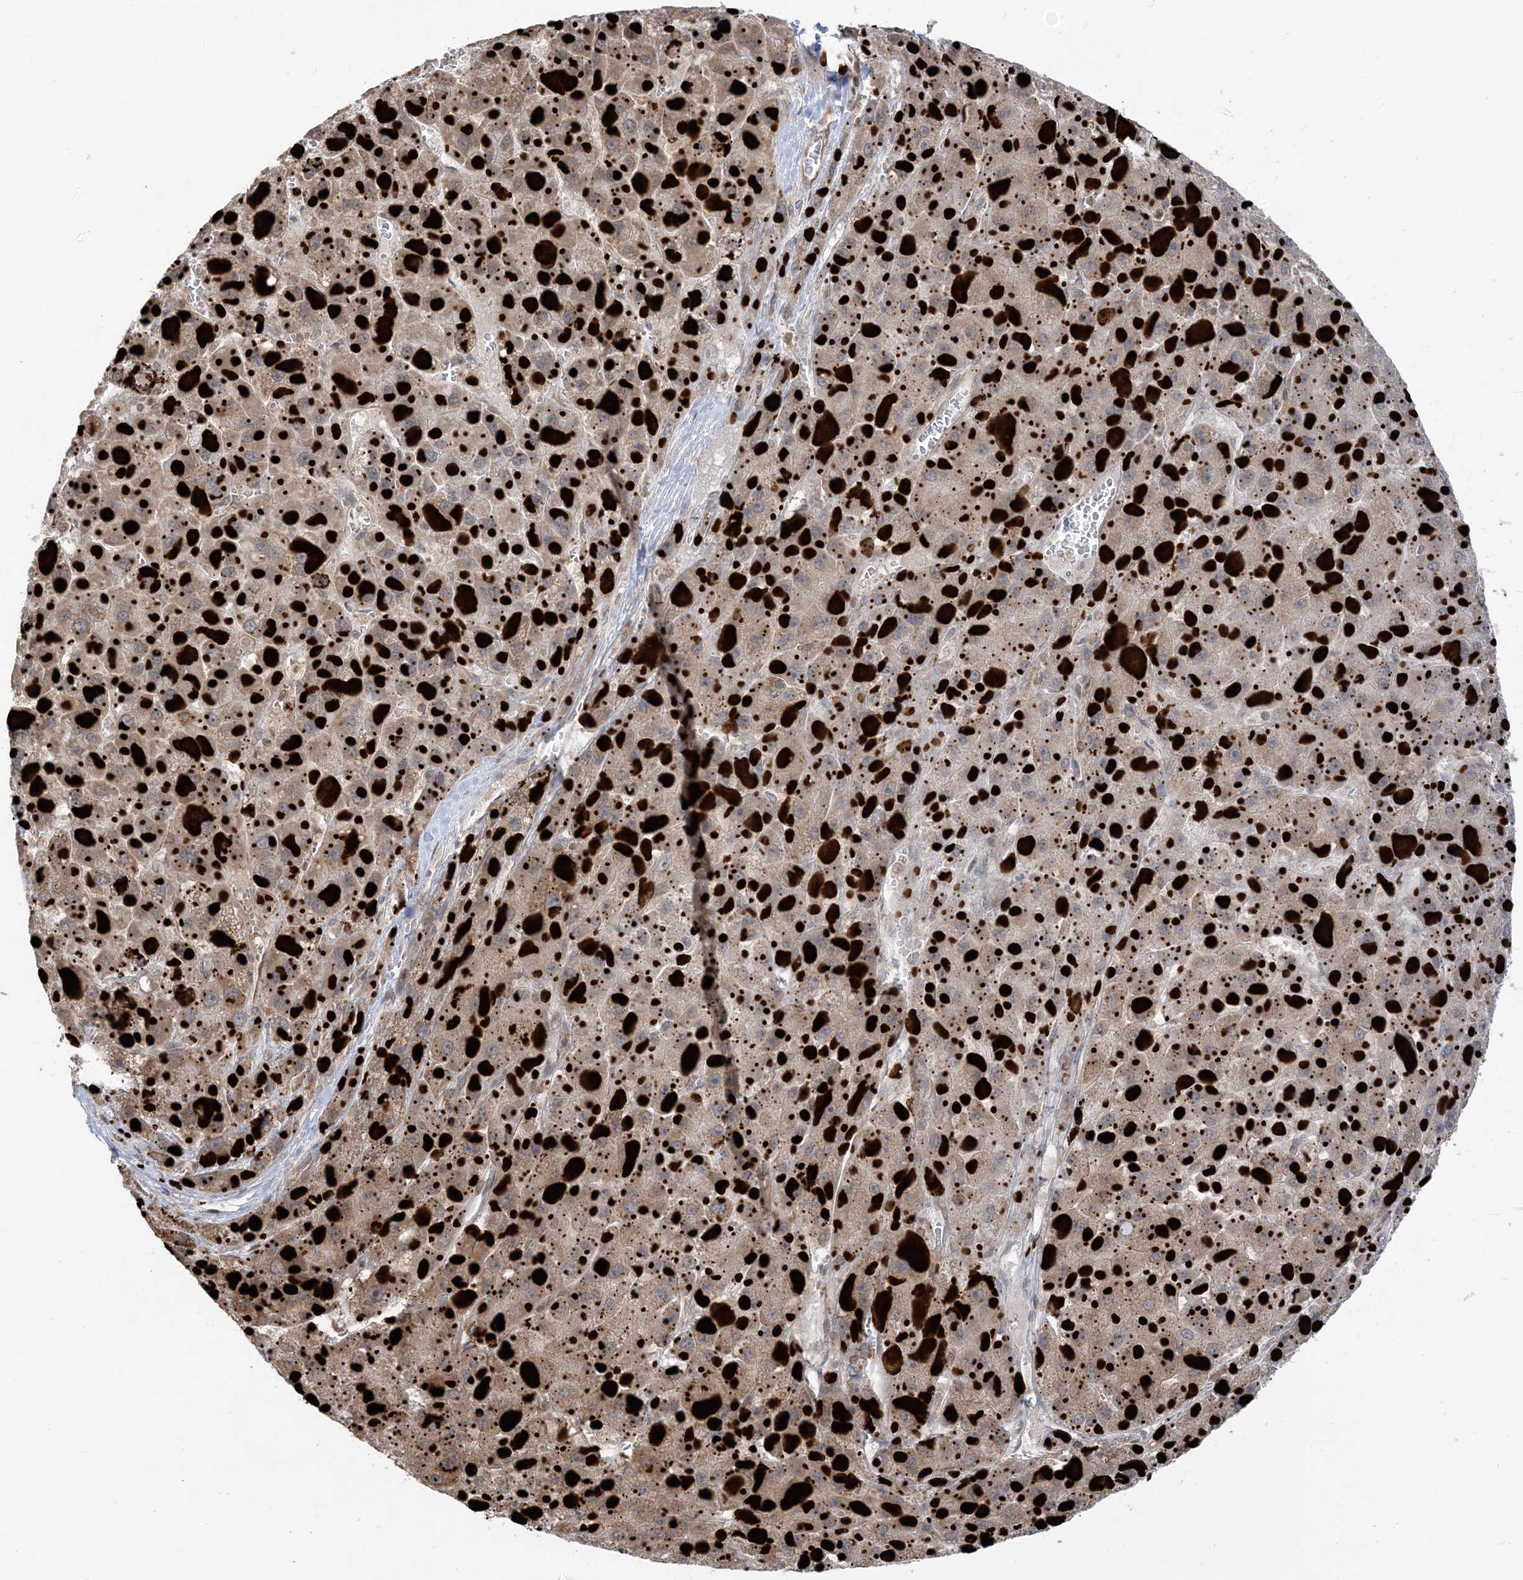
{"staining": {"intensity": "weak", "quantity": ">75%", "location": "cytoplasmic/membranous"}, "tissue": "liver cancer", "cell_type": "Tumor cells", "image_type": "cancer", "snomed": [{"axis": "morphology", "description": "Carcinoma, Hepatocellular, NOS"}, {"axis": "topography", "description": "Liver"}], "caption": "Human liver hepatocellular carcinoma stained for a protein (brown) shows weak cytoplasmic/membranous positive positivity in approximately >75% of tumor cells.", "gene": "CASP4", "patient": {"sex": "female", "age": 73}}